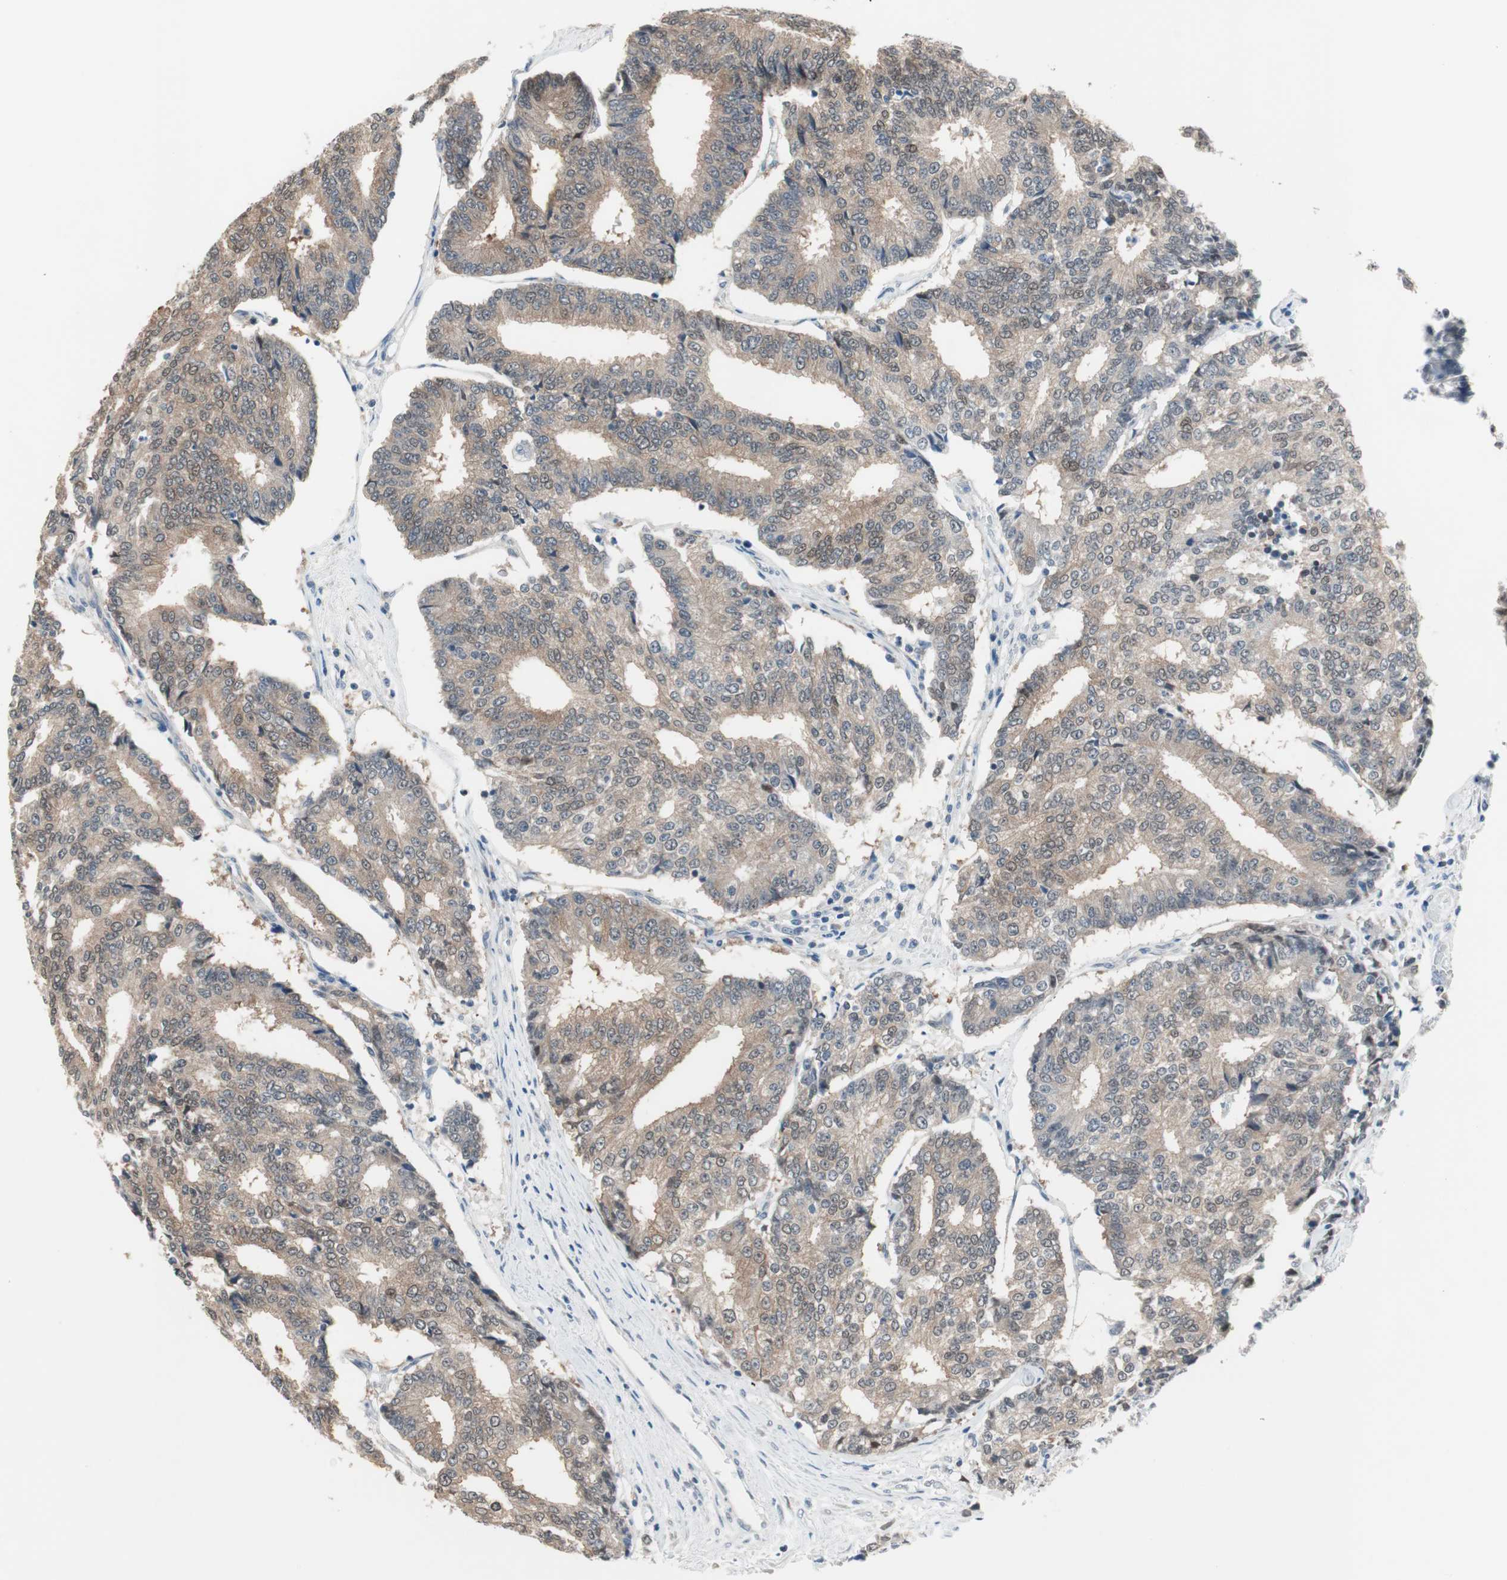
{"staining": {"intensity": "weak", "quantity": "25%-75%", "location": "cytoplasmic/membranous"}, "tissue": "prostate cancer", "cell_type": "Tumor cells", "image_type": "cancer", "snomed": [{"axis": "morphology", "description": "Adenocarcinoma, High grade"}, {"axis": "topography", "description": "Prostate"}], "caption": "Immunohistochemical staining of human prostate cancer (adenocarcinoma (high-grade)) reveals low levels of weak cytoplasmic/membranous protein expression in approximately 25%-75% of tumor cells. Using DAB (3,3'-diaminobenzidine) (brown) and hematoxylin (blue) stains, captured at high magnification using brightfield microscopy.", "gene": "GRHL1", "patient": {"sex": "male", "age": 55}}